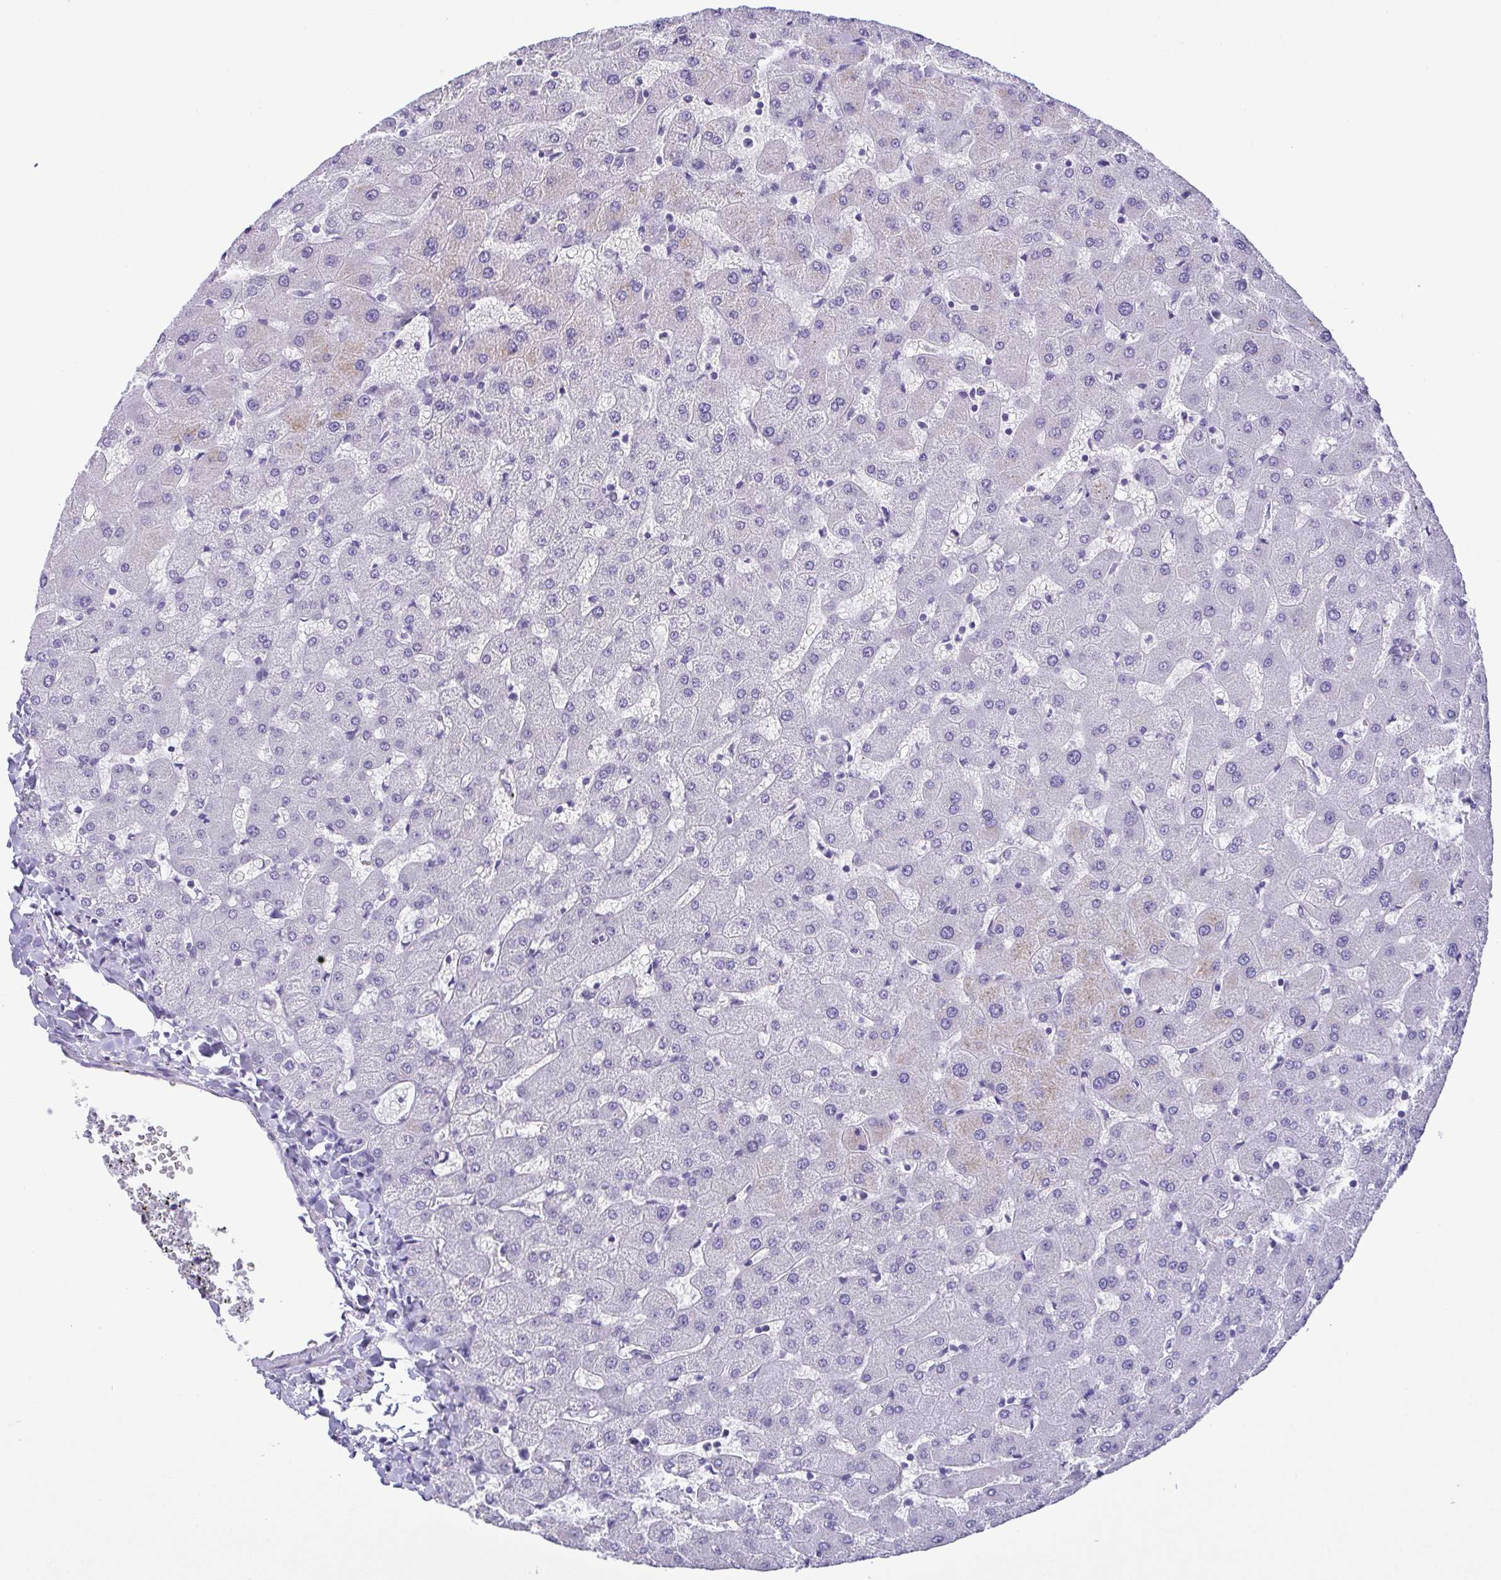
{"staining": {"intensity": "negative", "quantity": "none", "location": "none"}, "tissue": "liver", "cell_type": "Cholangiocytes", "image_type": "normal", "snomed": [{"axis": "morphology", "description": "Normal tissue, NOS"}, {"axis": "topography", "description": "Liver"}], "caption": "Cholangiocytes show no significant staining in benign liver.", "gene": "MYL7", "patient": {"sex": "female", "age": 63}}